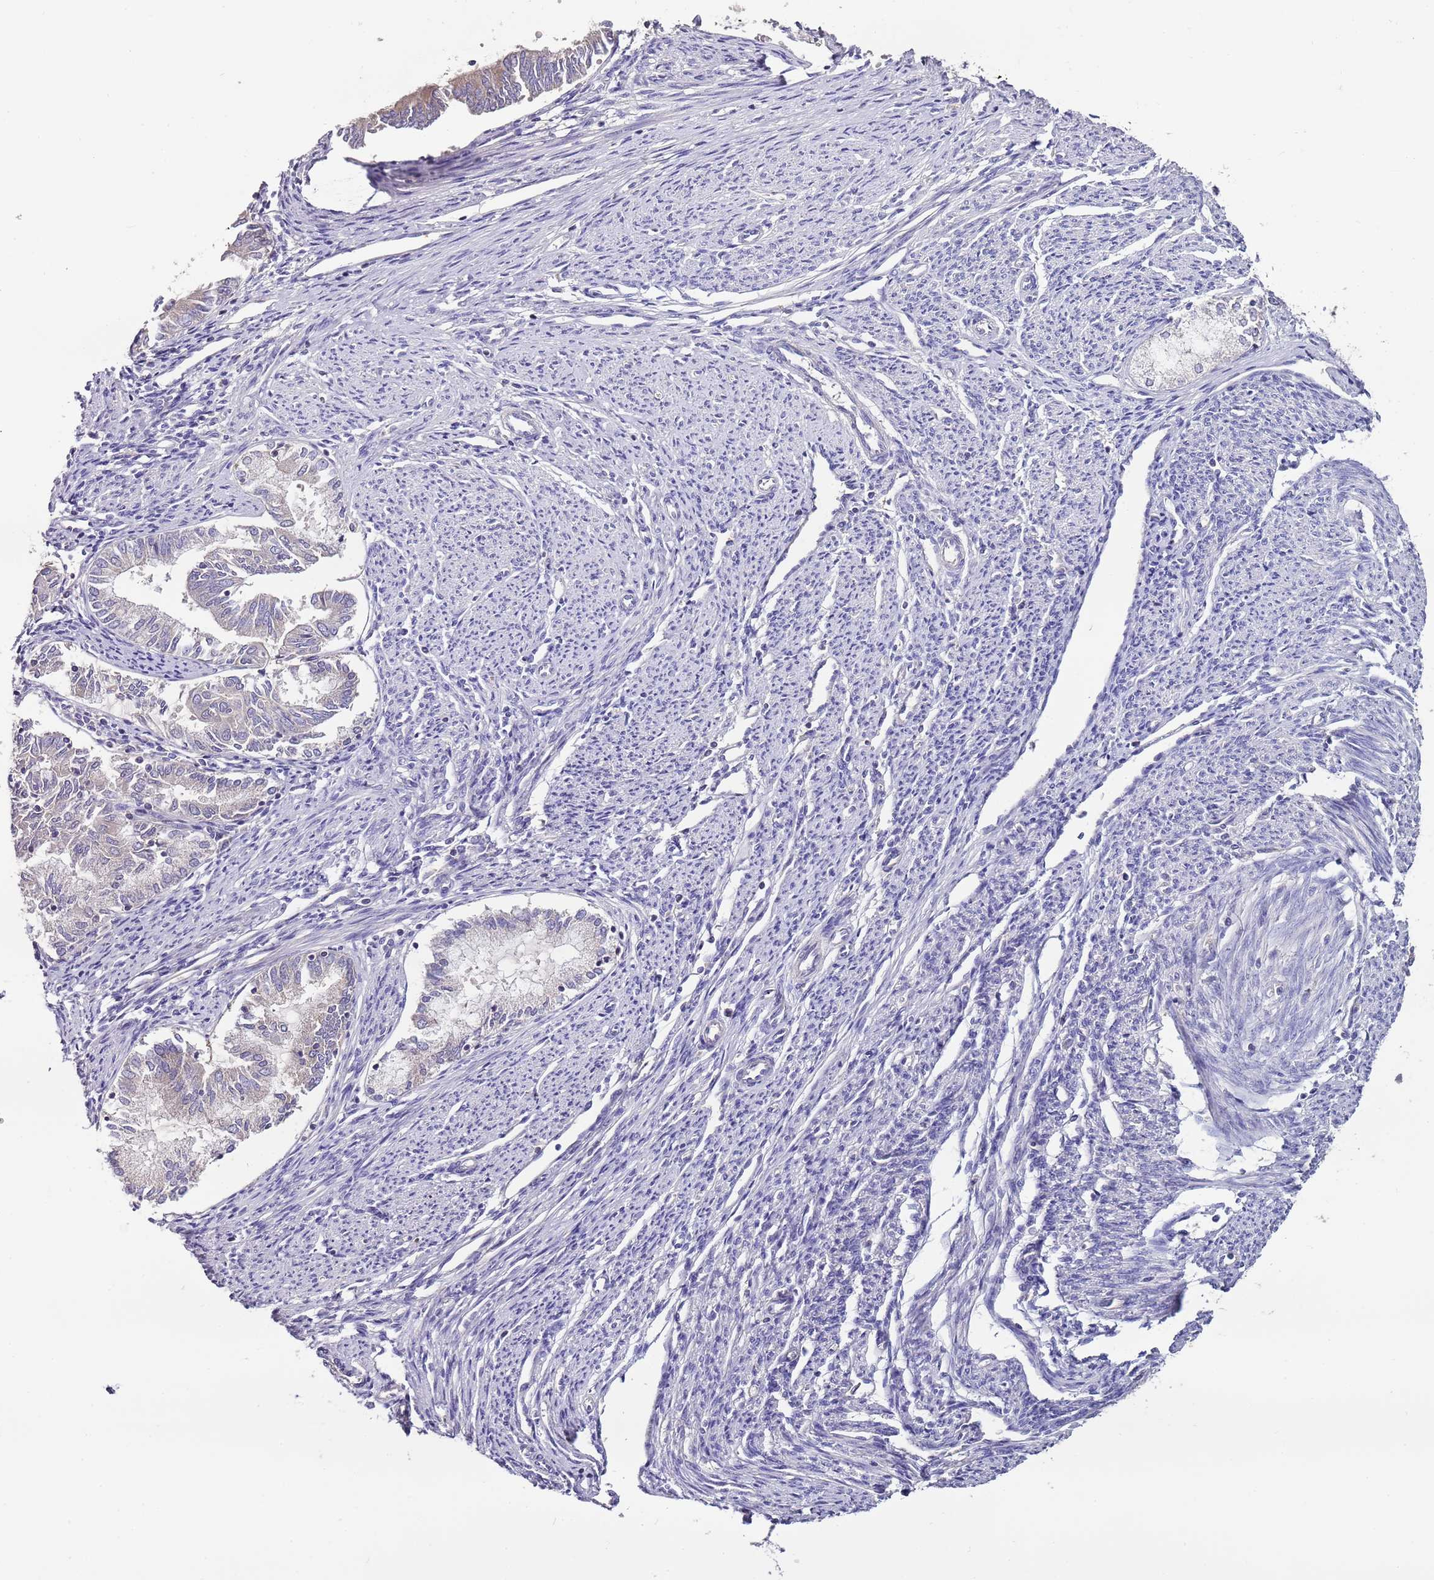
{"staining": {"intensity": "negative", "quantity": "none", "location": "none"}, "tissue": "endometrial cancer", "cell_type": "Tumor cells", "image_type": "cancer", "snomed": [{"axis": "morphology", "description": "Adenocarcinoma, NOS"}, {"axis": "topography", "description": "Endometrium"}], "caption": "Immunohistochemistry micrograph of human endometrial cancer stained for a protein (brown), which demonstrates no expression in tumor cells.", "gene": "IGIP", "patient": {"sex": "female", "age": 79}}